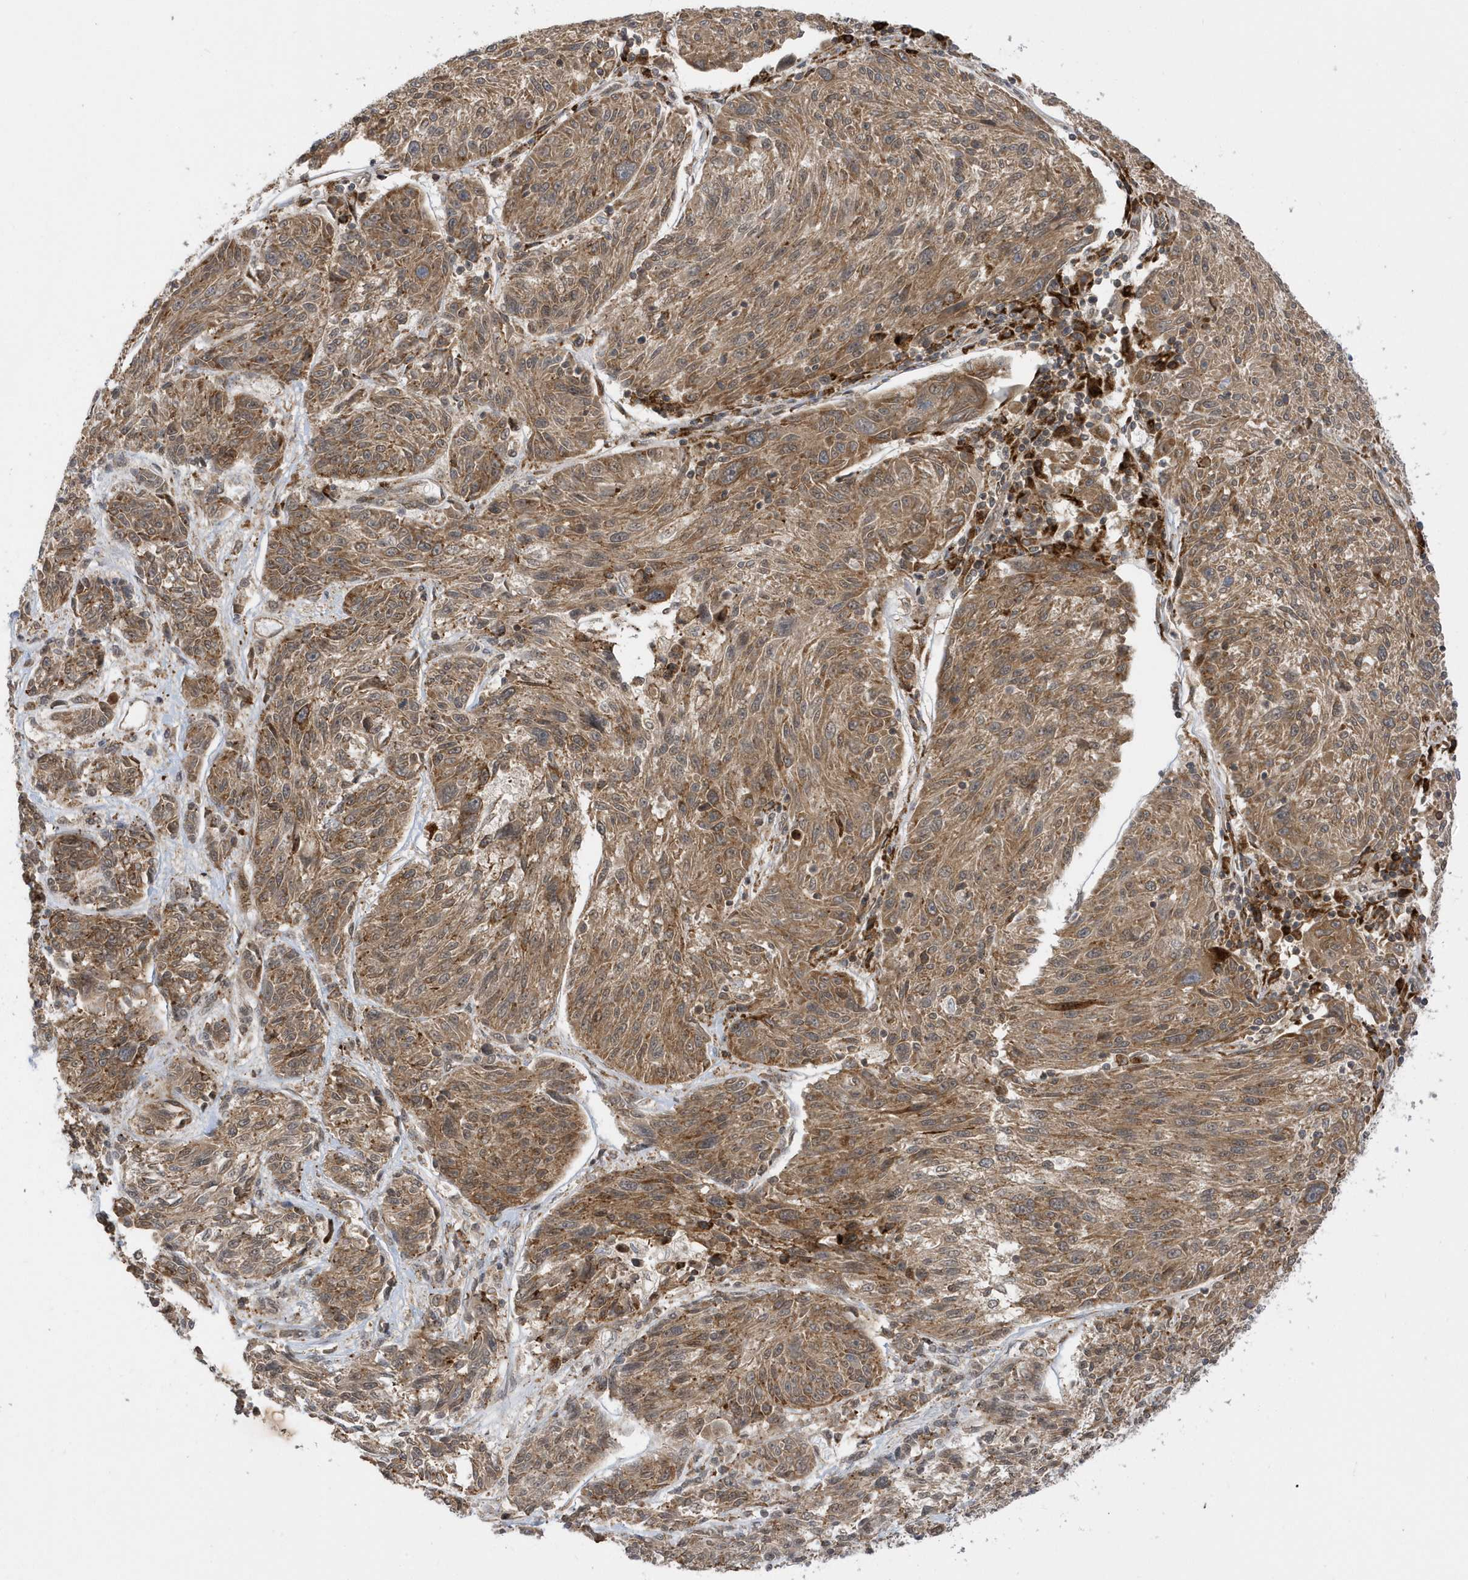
{"staining": {"intensity": "moderate", "quantity": ">75%", "location": "cytoplasmic/membranous"}, "tissue": "melanoma", "cell_type": "Tumor cells", "image_type": "cancer", "snomed": [{"axis": "morphology", "description": "Malignant melanoma, NOS"}, {"axis": "topography", "description": "Skin"}], "caption": "Moderate cytoplasmic/membranous protein expression is identified in approximately >75% of tumor cells in malignant melanoma. (brown staining indicates protein expression, while blue staining denotes nuclei).", "gene": "METTL21A", "patient": {"sex": "male", "age": 53}}